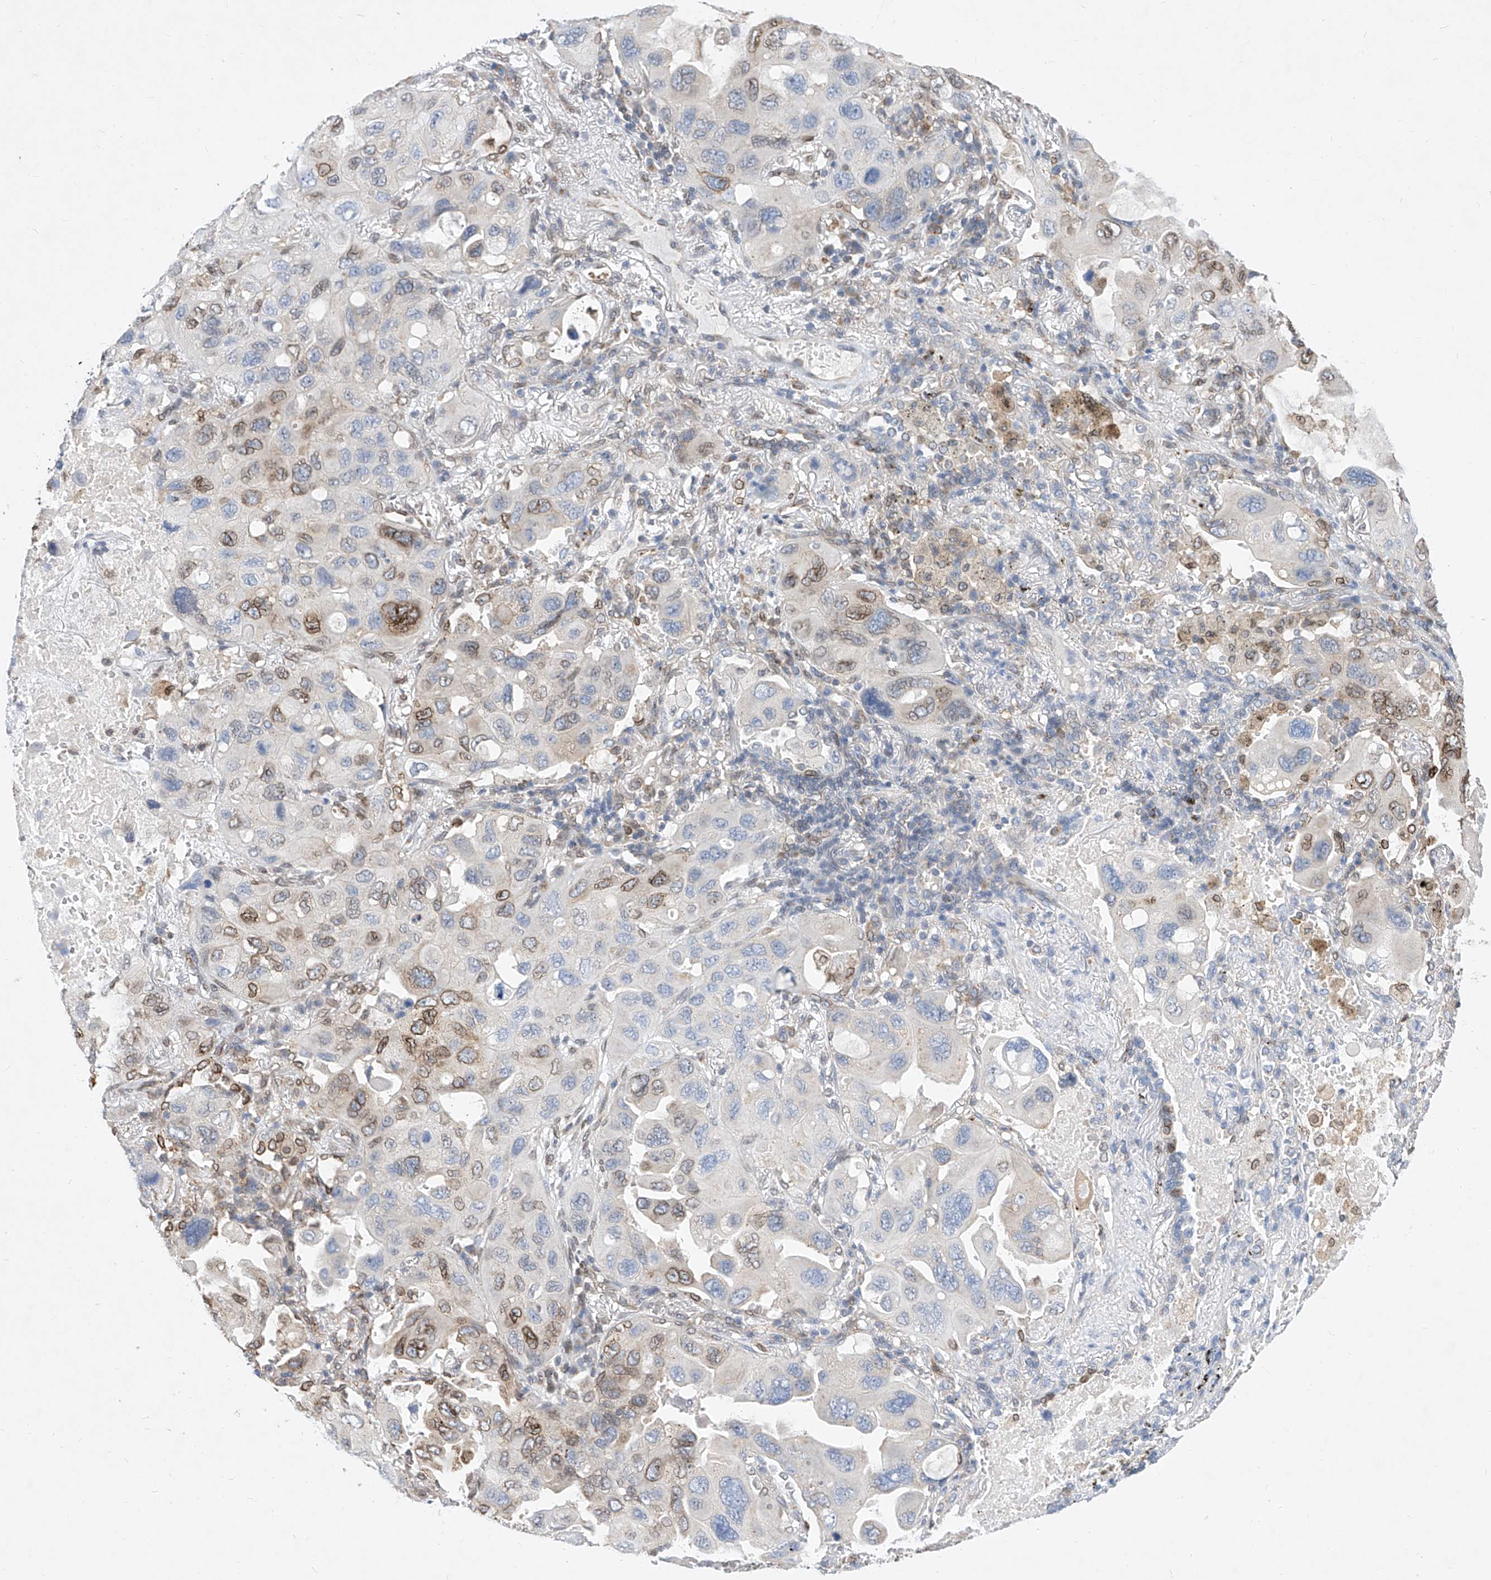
{"staining": {"intensity": "moderate", "quantity": "25%-75%", "location": "cytoplasmic/membranous,nuclear"}, "tissue": "lung cancer", "cell_type": "Tumor cells", "image_type": "cancer", "snomed": [{"axis": "morphology", "description": "Squamous cell carcinoma, NOS"}, {"axis": "topography", "description": "Lung"}], "caption": "Immunohistochemistry (IHC) image of squamous cell carcinoma (lung) stained for a protein (brown), which reveals medium levels of moderate cytoplasmic/membranous and nuclear staining in about 25%-75% of tumor cells.", "gene": "MX2", "patient": {"sex": "female", "age": 73}}